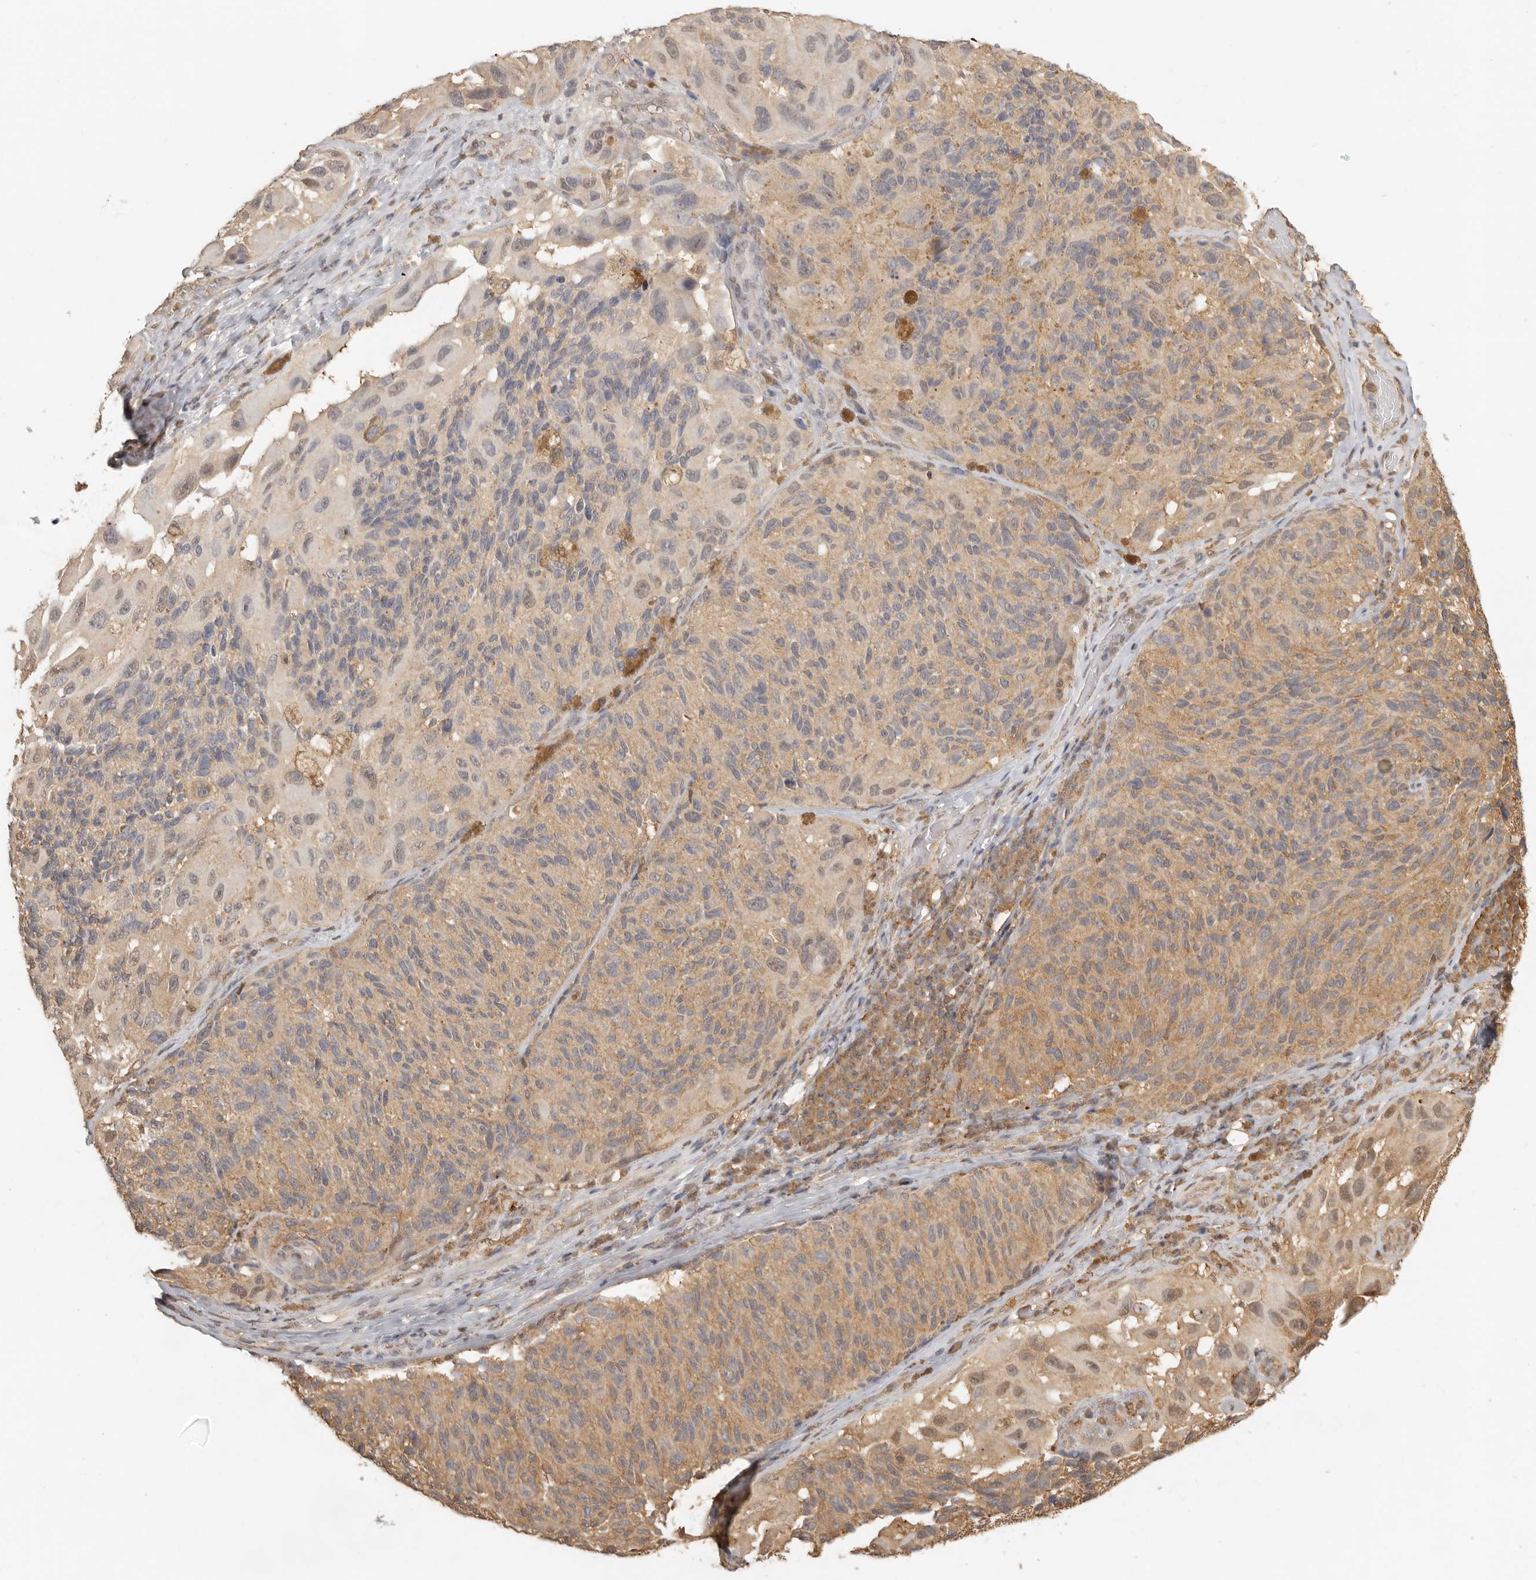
{"staining": {"intensity": "weak", "quantity": ">75%", "location": "cytoplasmic/membranous"}, "tissue": "melanoma", "cell_type": "Tumor cells", "image_type": "cancer", "snomed": [{"axis": "morphology", "description": "Malignant melanoma, NOS"}, {"axis": "topography", "description": "Skin"}], "caption": "Immunohistochemistry (DAB (3,3'-diaminobenzidine)) staining of malignant melanoma shows weak cytoplasmic/membranous protein expression in about >75% of tumor cells. The protein of interest is shown in brown color, while the nuclei are stained blue.", "gene": "PSMA5", "patient": {"sex": "female", "age": 73}}